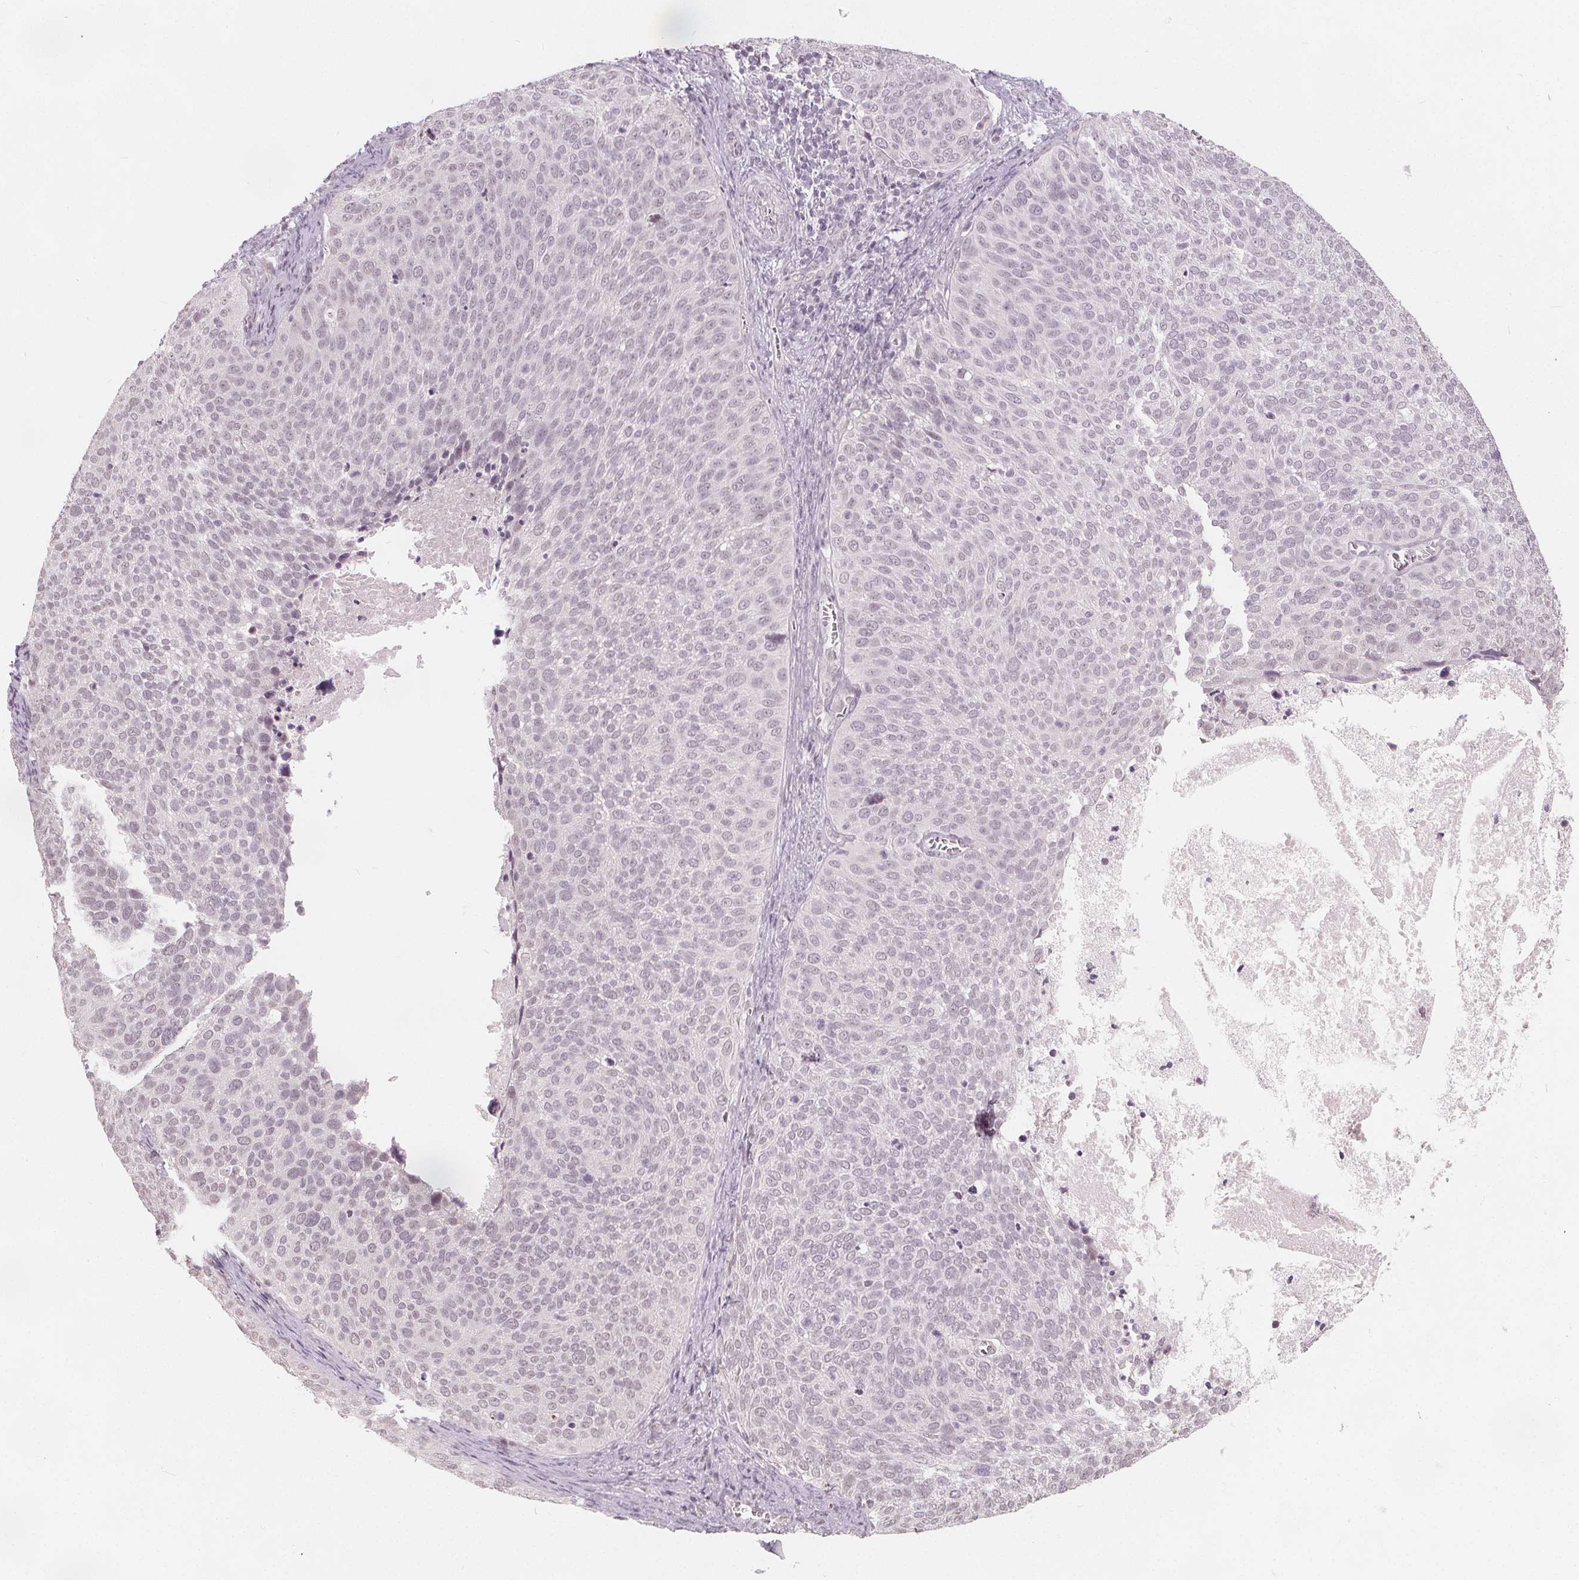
{"staining": {"intensity": "negative", "quantity": "none", "location": "none"}, "tissue": "cervical cancer", "cell_type": "Tumor cells", "image_type": "cancer", "snomed": [{"axis": "morphology", "description": "Squamous cell carcinoma, NOS"}, {"axis": "topography", "description": "Cervix"}], "caption": "A histopathology image of human cervical cancer (squamous cell carcinoma) is negative for staining in tumor cells.", "gene": "NUP210L", "patient": {"sex": "female", "age": 39}}